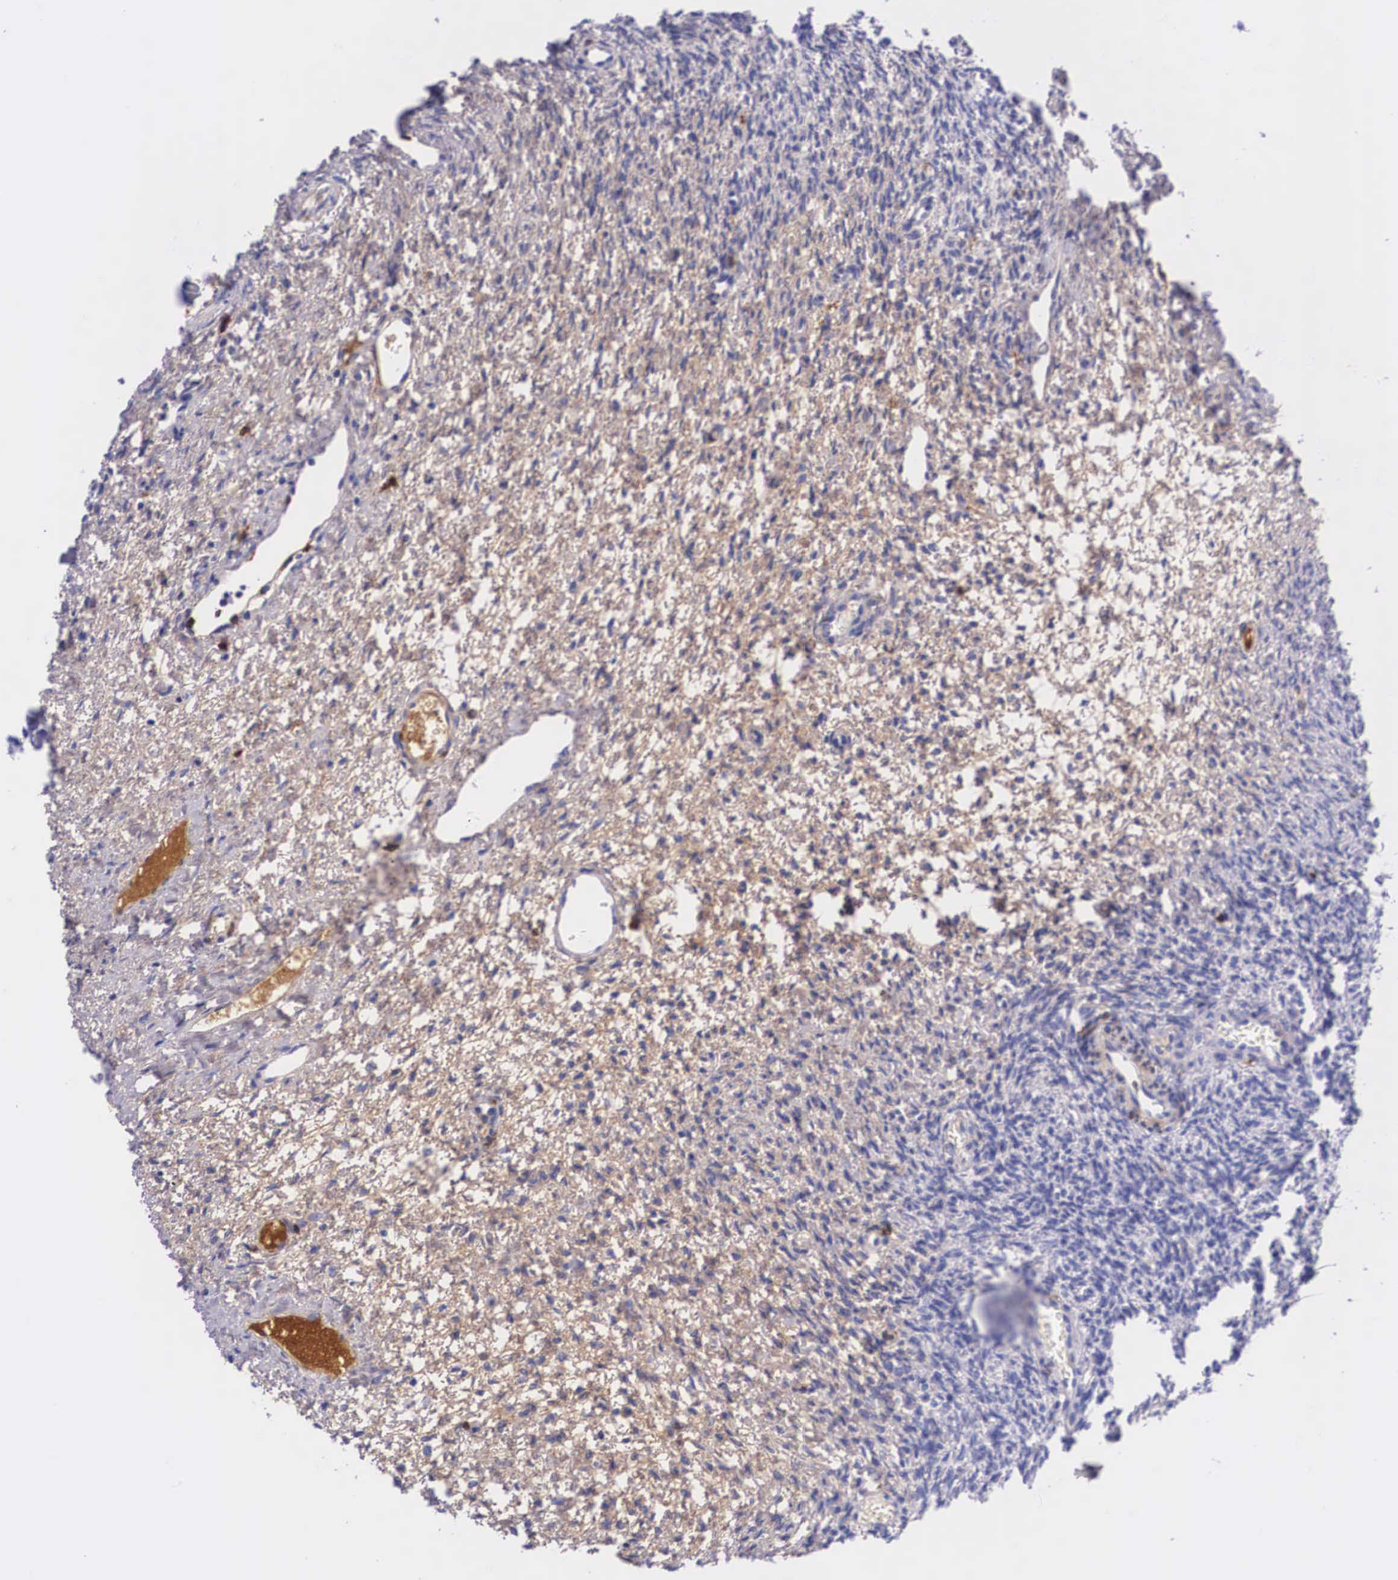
{"staining": {"intensity": "negative", "quantity": "none", "location": "none"}, "tissue": "ovary", "cell_type": "Follicle cells", "image_type": "normal", "snomed": [{"axis": "morphology", "description": "Normal tissue, NOS"}, {"axis": "topography", "description": "Ovary"}], "caption": "Immunohistochemical staining of benign human ovary exhibits no significant staining in follicle cells. (DAB (3,3'-diaminobenzidine) immunohistochemistry (IHC), high magnification).", "gene": "PLG", "patient": {"sex": "female", "age": 32}}